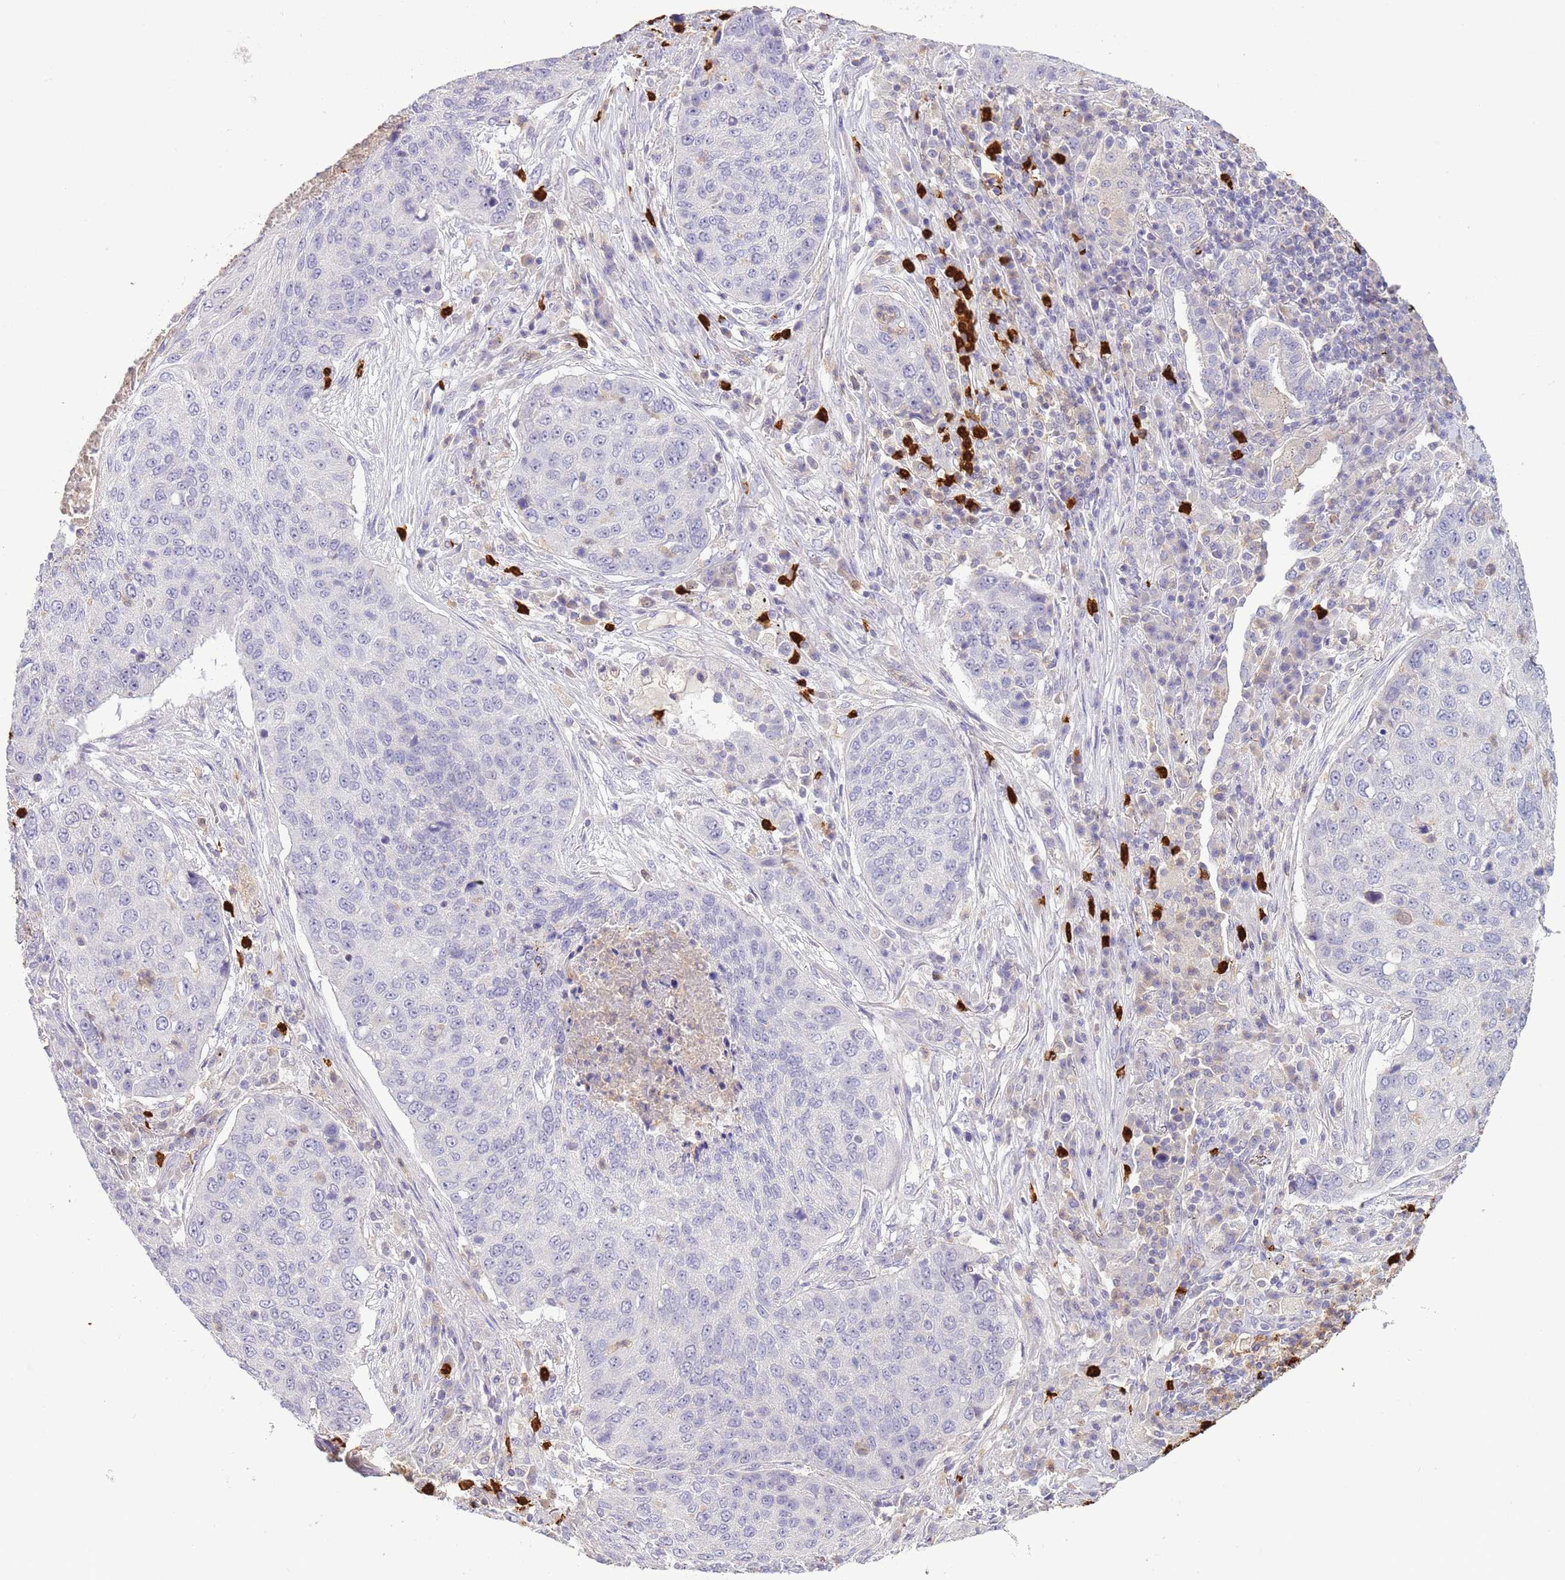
{"staining": {"intensity": "negative", "quantity": "none", "location": "none"}, "tissue": "lung cancer", "cell_type": "Tumor cells", "image_type": "cancer", "snomed": [{"axis": "morphology", "description": "Squamous cell carcinoma, NOS"}, {"axis": "topography", "description": "Lung"}], "caption": "This is a image of immunohistochemistry (IHC) staining of squamous cell carcinoma (lung), which shows no positivity in tumor cells. The staining is performed using DAB (3,3'-diaminobenzidine) brown chromogen with nuclei counter-stained in using hematoxylin.", "gene": "IL2RG", "patient": {"sex": "female", "age": 63}}